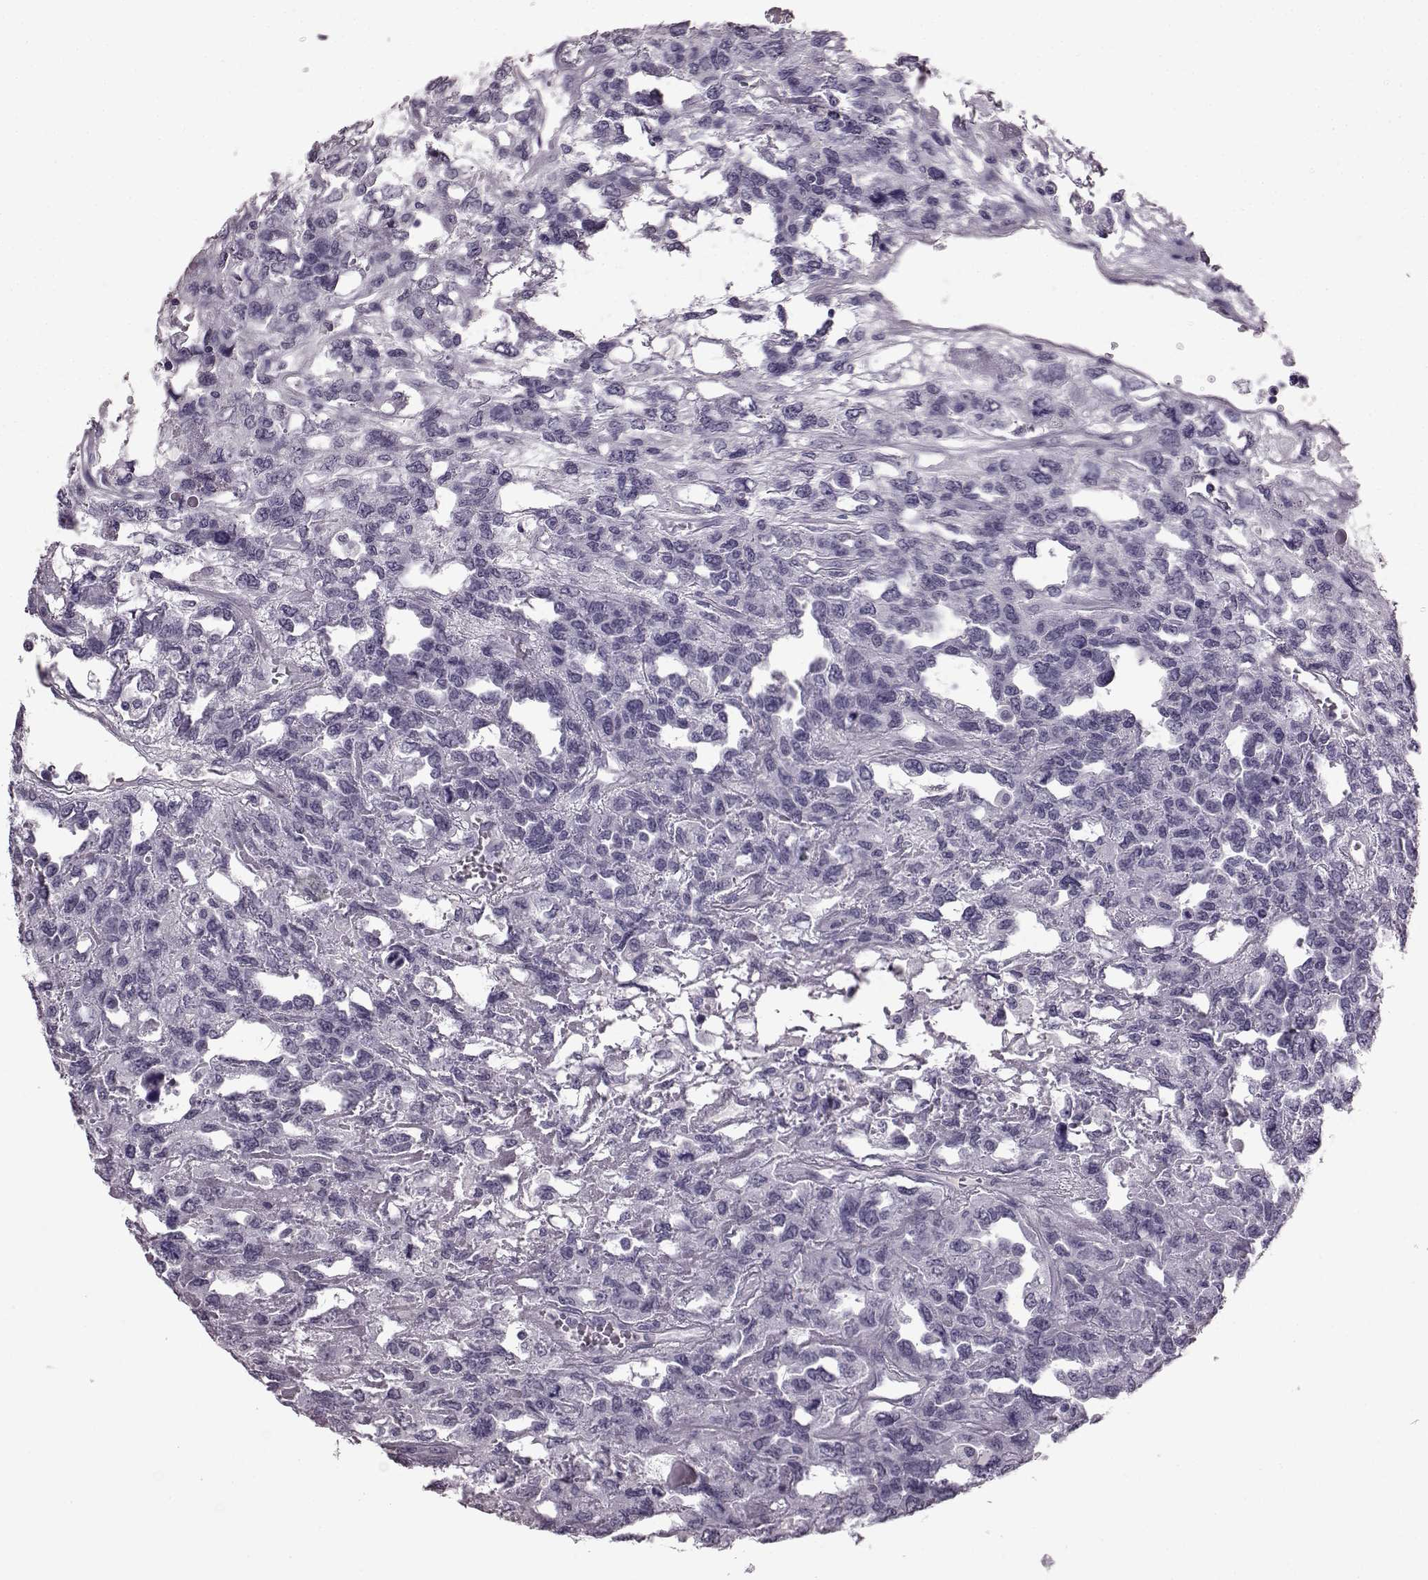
{"staining": {"intensity": "negative", "quantity": "none", "location": "none"}, "tissue": "testis cancer", "cell_type": "Tumor cells", "image_type": "cancer", "snomed": [{"axis": "morphology", "description": "Seminoma, NOS"}, {"axis": "topography", "description": "Testis"}], "caption": "There is no significant expression in tumor cells of testis cancer.", "gene": "AIPL1", "patient": {"sex": "male", "age": 52}}